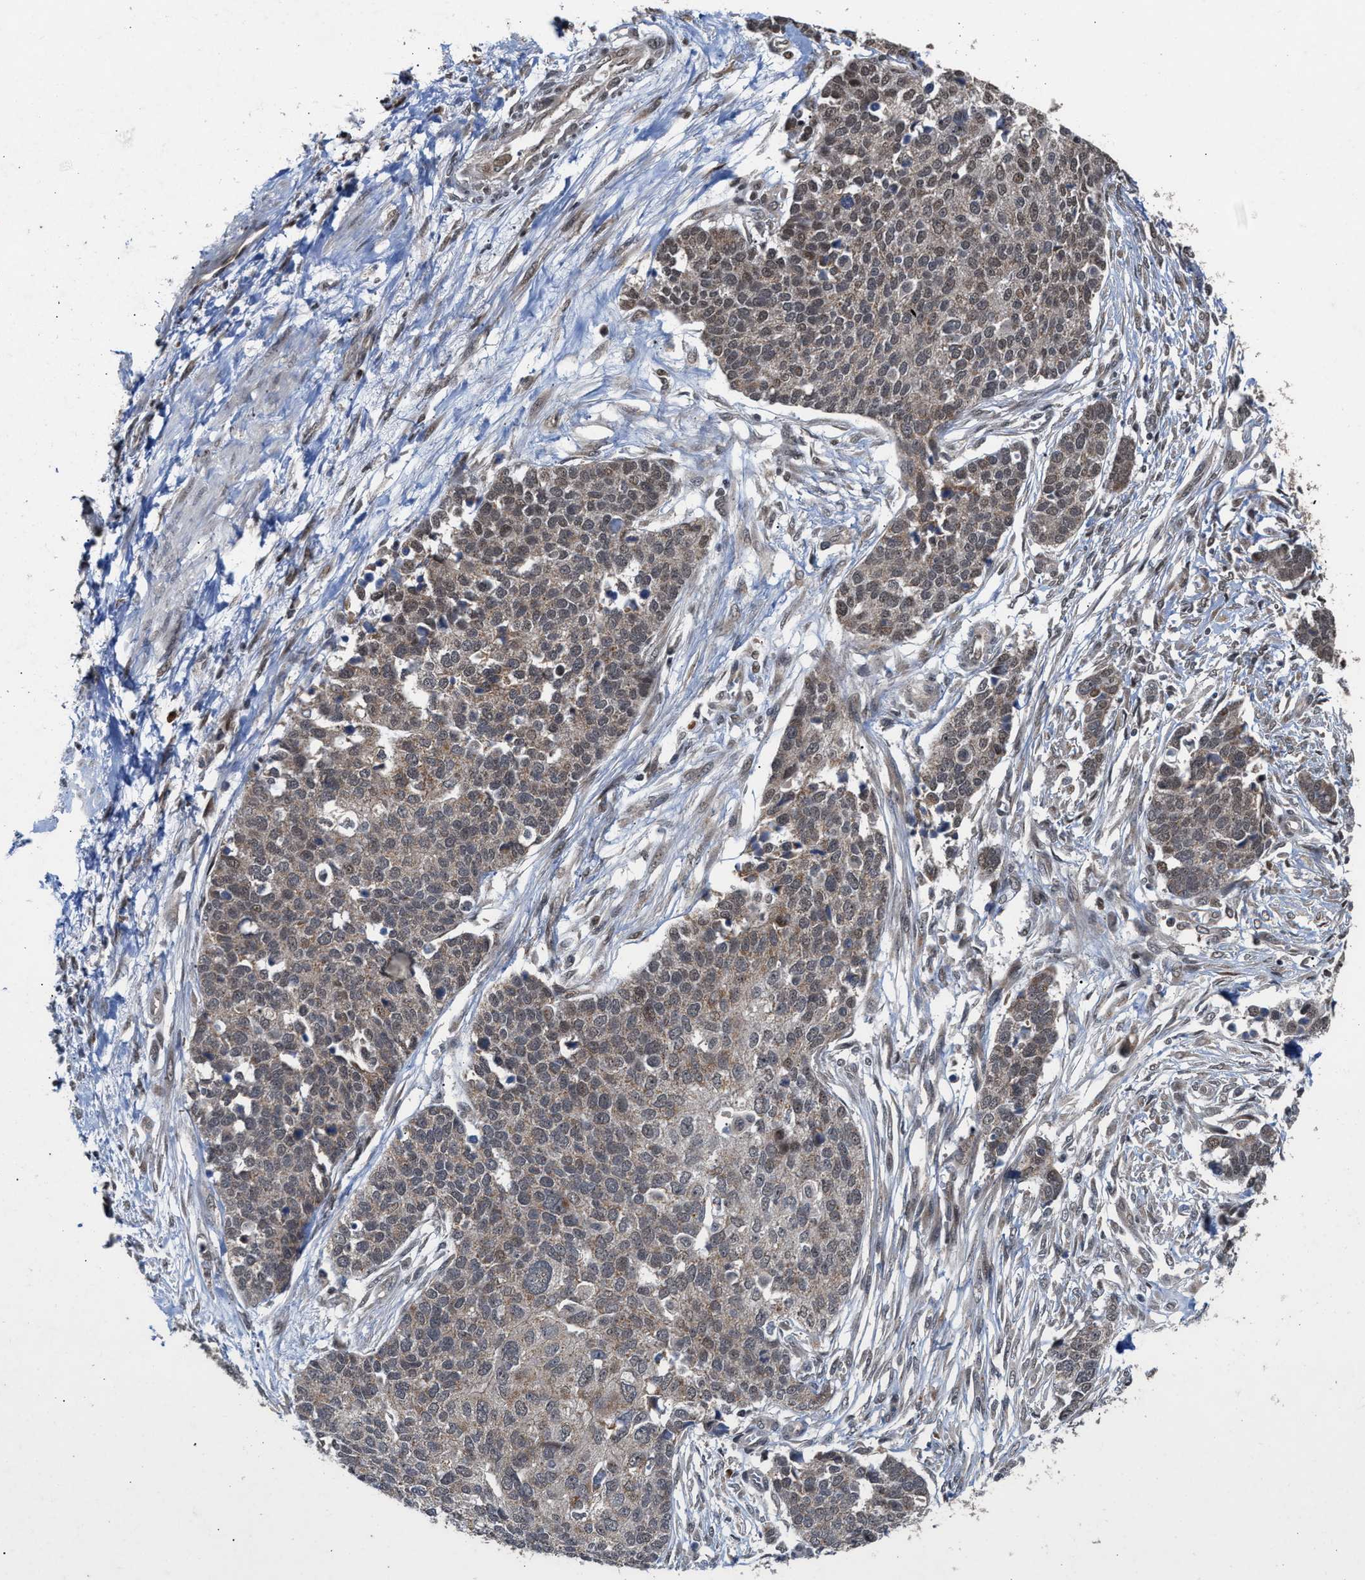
{"staining": {"intensity": "weak", "quantity": ">75%", "location": "cytoplasmic/membranous"}, "tissue": "ovarian cancer", "cell_type": "Tumor cells", "image_type": "cancer", "snomed": [{"axis": "morphology", "description": "Cystadenocarcinoma, serous, NOS"}, {"axis": "topography", "description": "Ovary"}], "caption": "Protein expression analysis of human ovarian serous cystadenocarcinoma reveals weak cytoplasmic/membranous positivity in approximately >75% of tumor cells.", "gene": "MKNK2", "patient": {"sex": "female", "age": 44}}